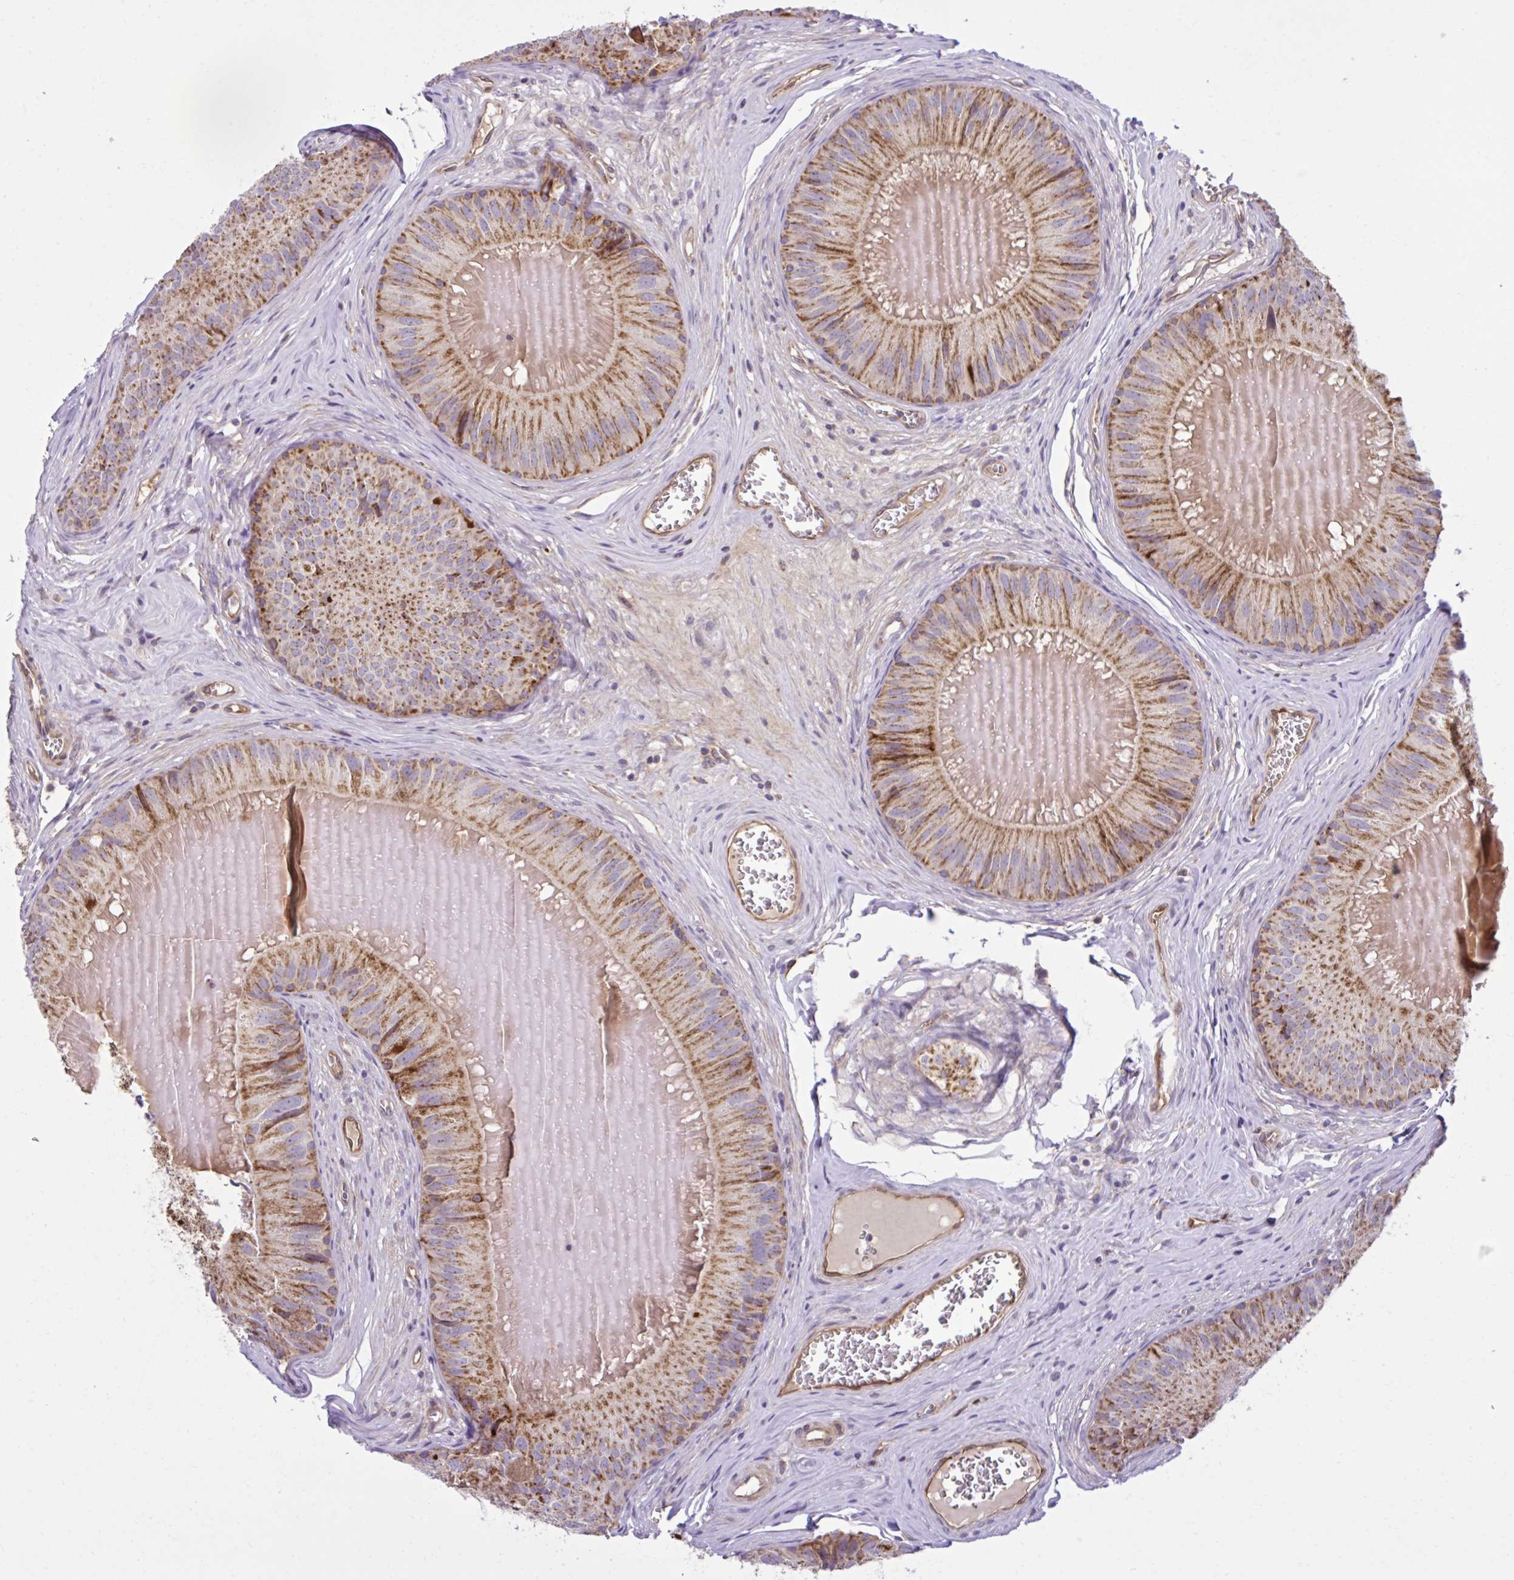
{"staining": {"intensity": "moderate", "quantity": ">75%", "location": "cytoplasmic/membranous"}, "tissue": "epididymis", "cell_type": "Glandular cells", "image_type": "normal", "snomed": [{"axis": "morphology", "description": "Normal tissue, NOS"}, {"axis": "topography", "description": "Epididymis, spermatic cord, NOS"}], "caption": "Epididymis was stained to show a protein in brown. There is medium levels of moderate cytoplasmic/membranous staining in approximately >75% of glandular cells.", "gene": "LIMS1", "patient": {"sex": "male", "age": 39}}